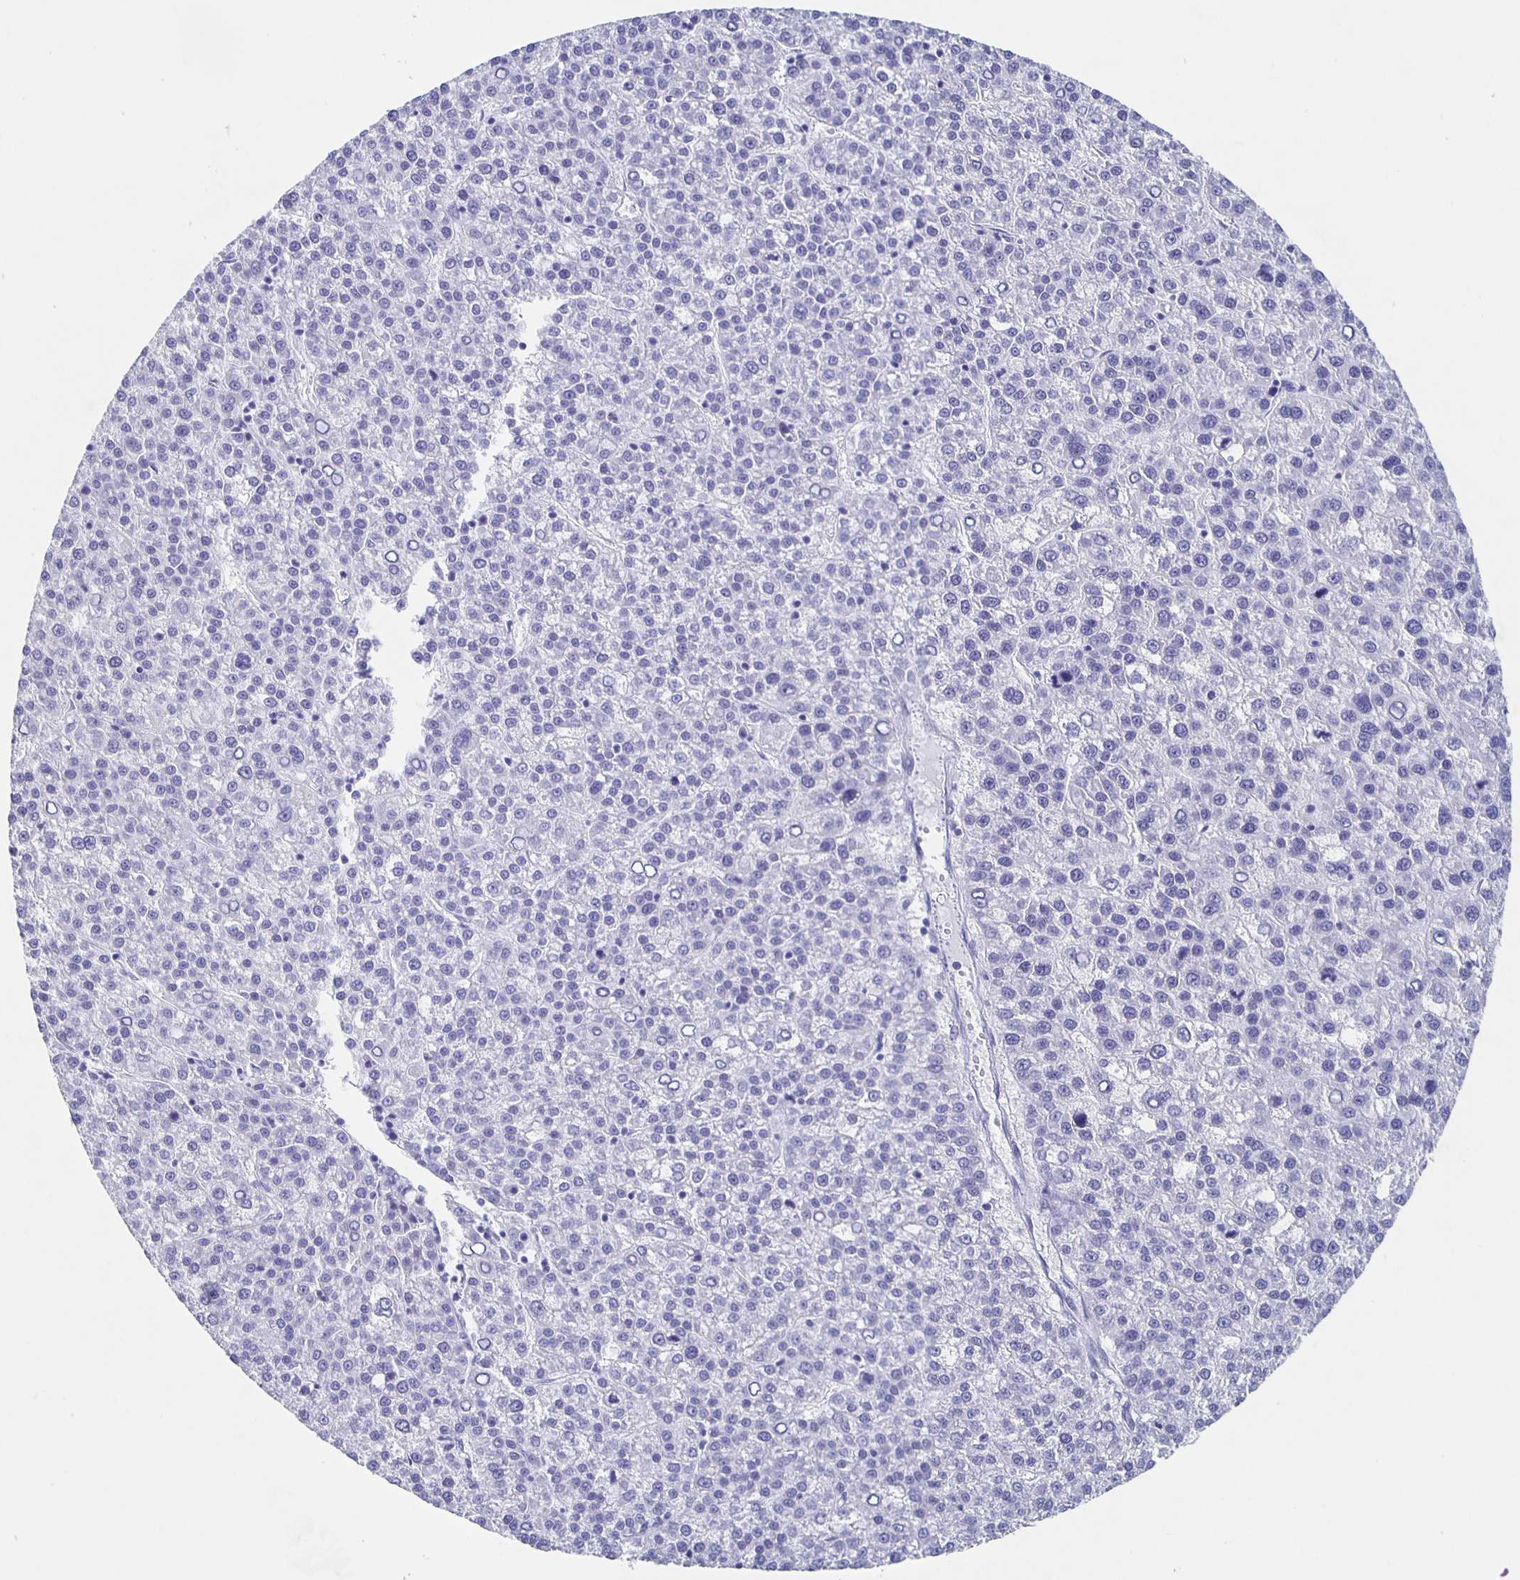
{"staining": {"intensity": "negative", "quantity": "none", "location": "none"}, "tissue": "liver cancer", "cell_type": "Tumor cells", "image_type": "cancer", "snomed": [{"axis": "morphology", "description": "Carcinoma, Hepatocellular, NOS"}, {"axis": "topography", "description": "Liver"}], "caption": "This is a micrograph of immunohistochemistry (IHC) staining of hepatocellular carcinoma (liver), which shows no positivity in tumor cells.", "gene": "SLC34A2", "patient": {"sex": "female", "age": 58}}